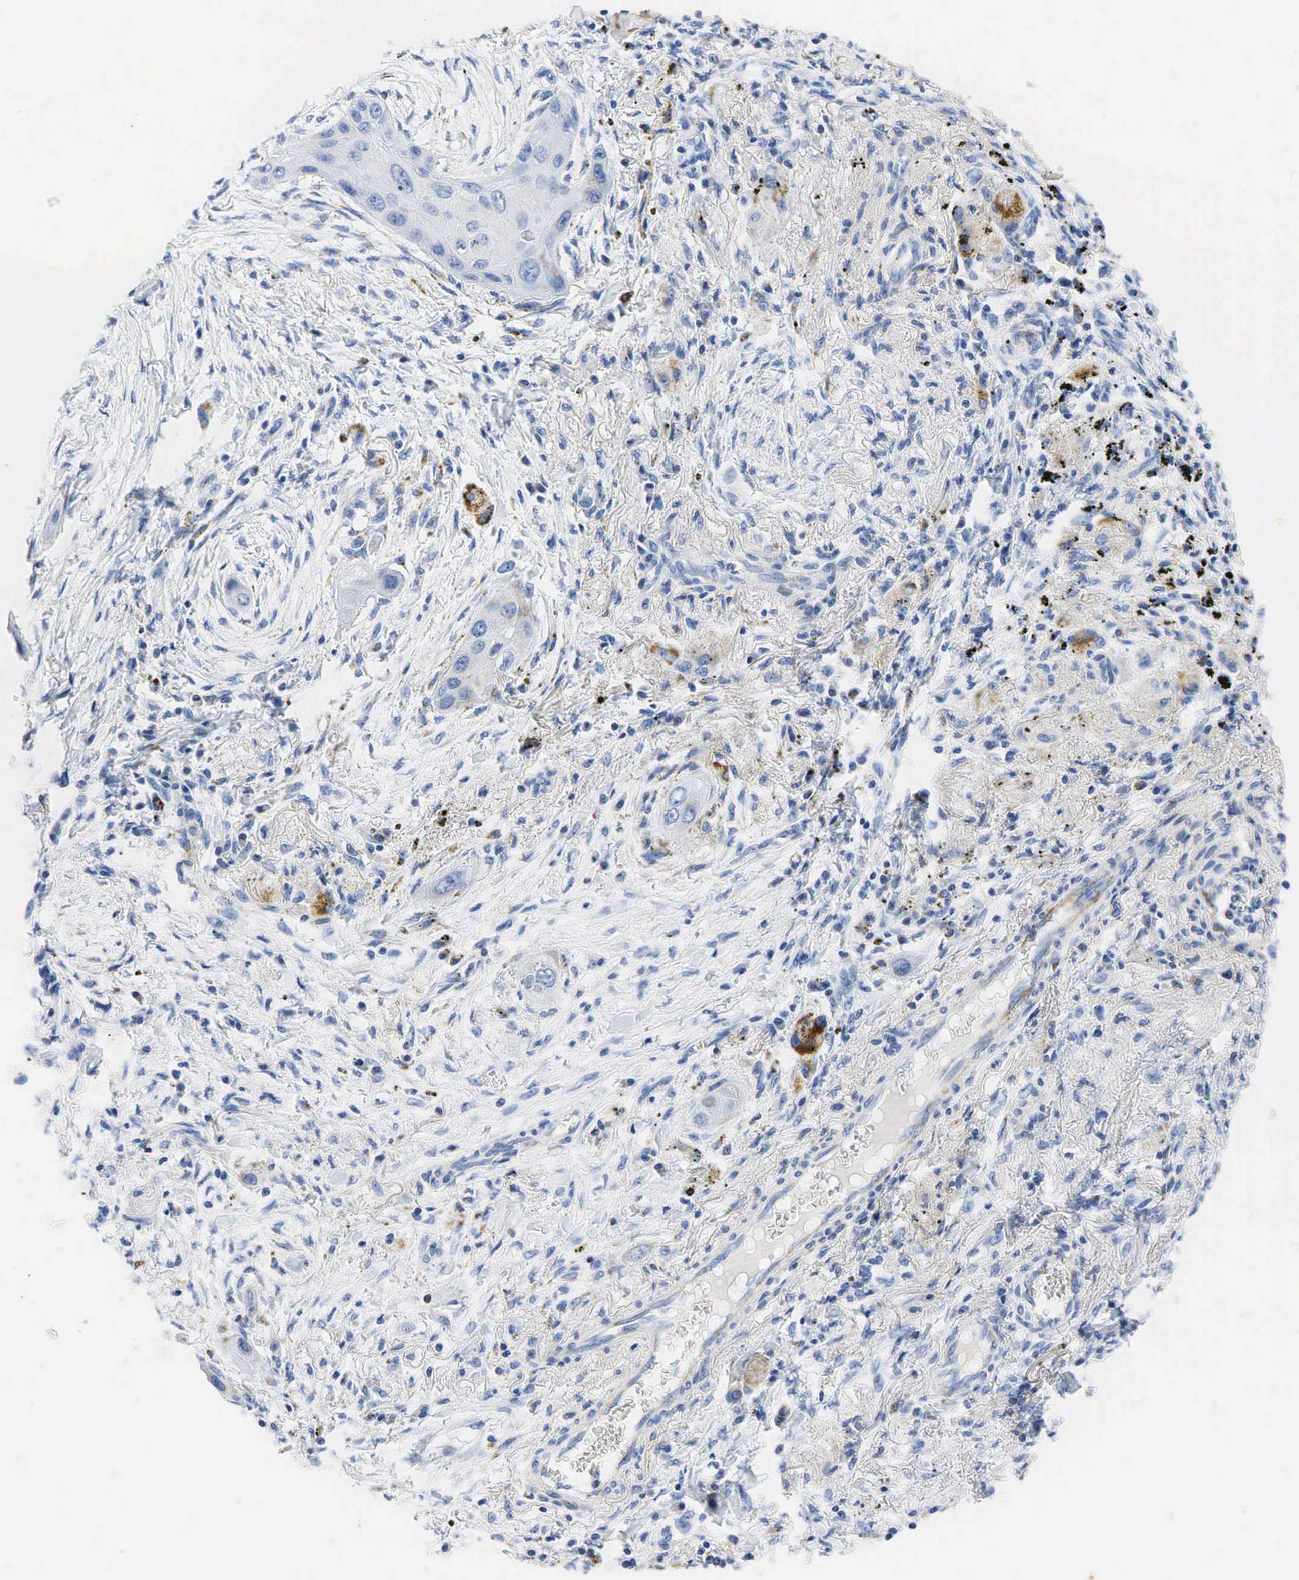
{"staining": {"intensity": "negative", "quantity": "none", "location": "none"}, "tissue": "lung cancer", "cell_type": "Tumor cells", "image_type": "cancer", "snomed": [{"axis": "morphology", "description": "Squamous cell carcinoma, NOS"}, {"axis": "topography", "description": "Lung"}], "caption": "This is an immunohistochemistry (IHC) micrograph of lung cancer. There is no staining in tumor cells.", "gene": "SYP", "patient": {"sex": "male", "age": 71}}